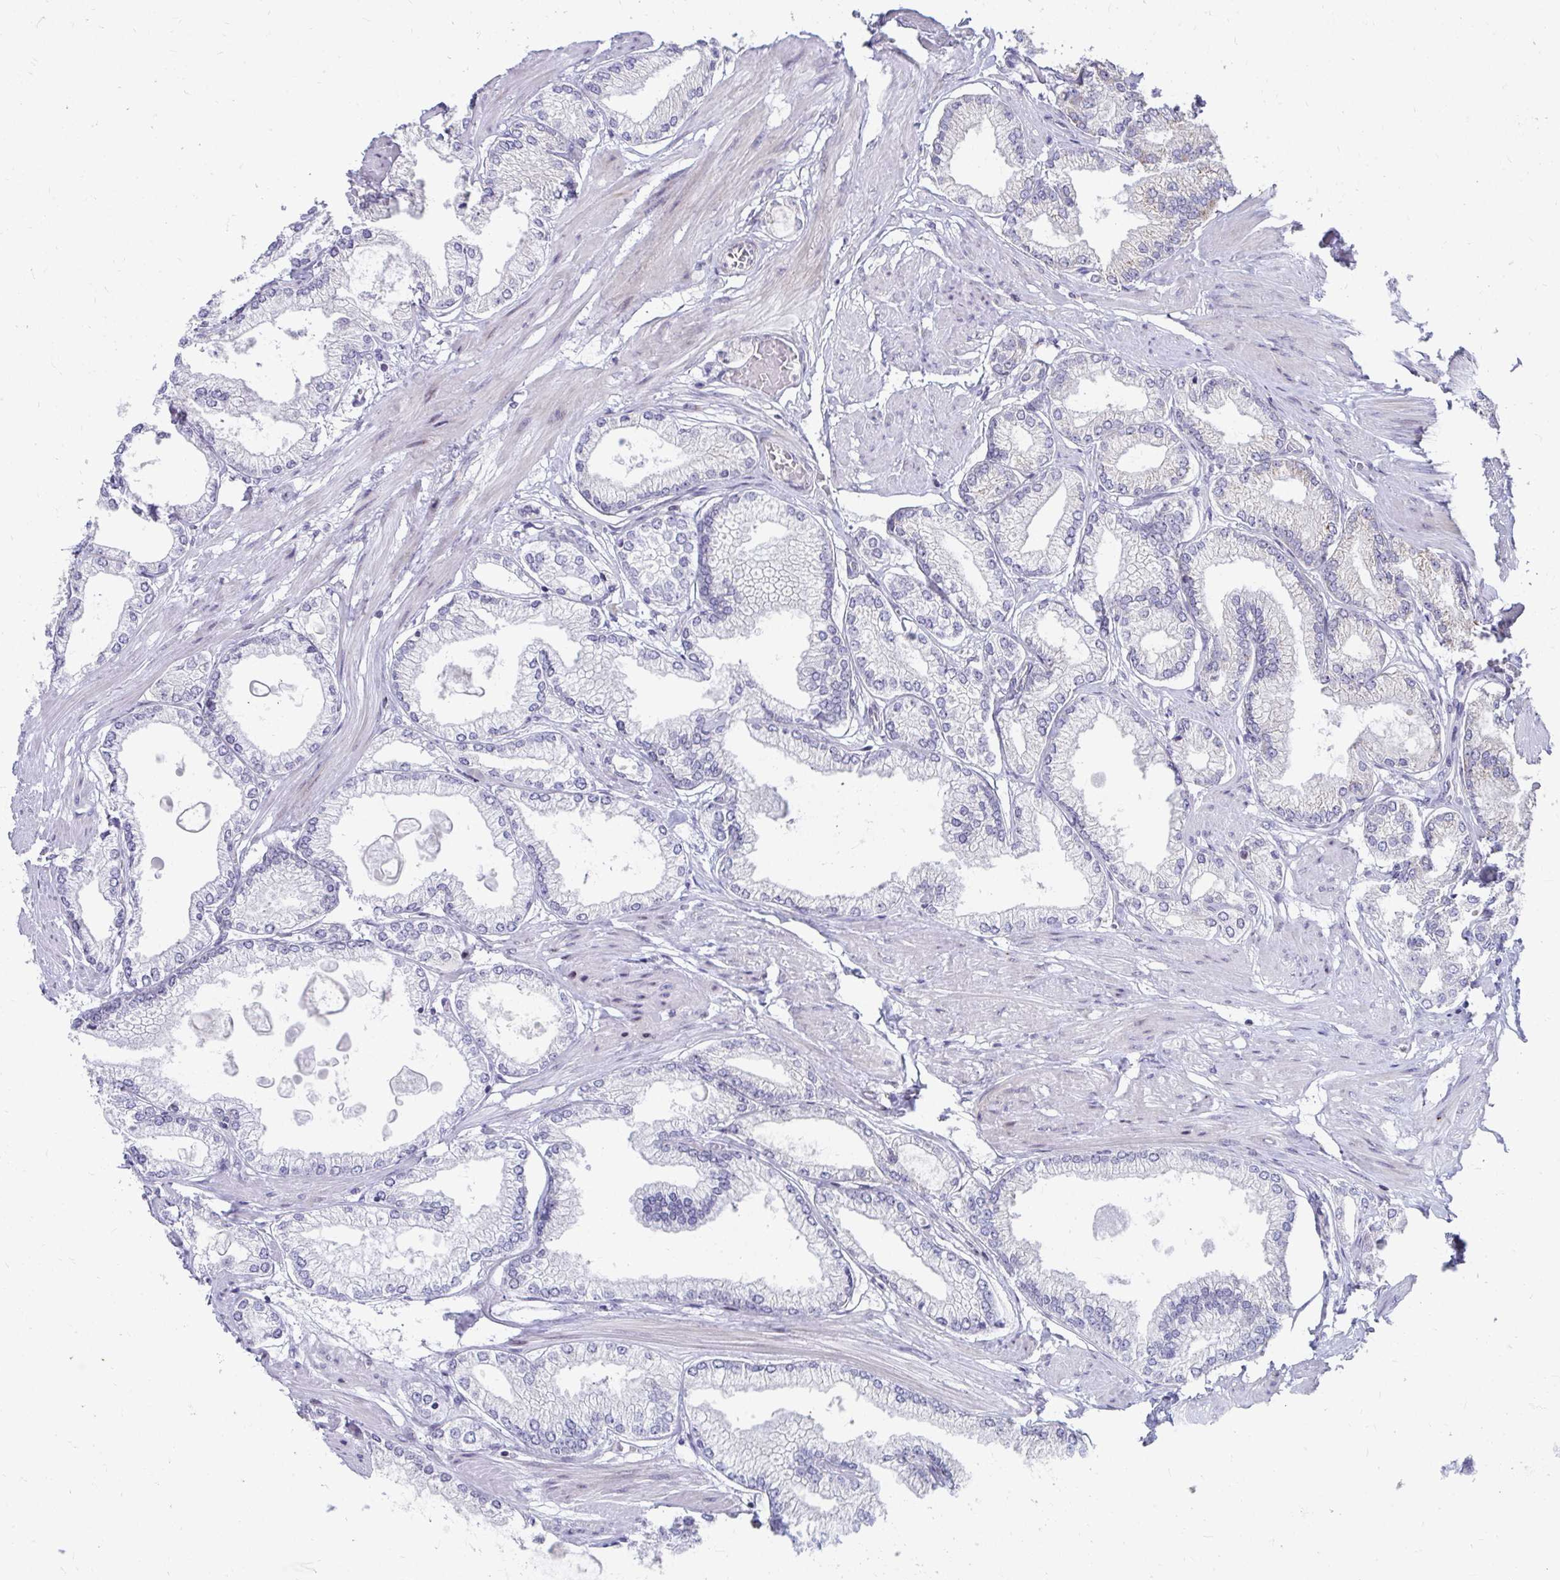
{"staining": {"intensity": "negative", "quantity": "none", "location": "none"}, "tissue": "prostate cancer", "cell_type": "Tumor cells", "image_type": "cancer", "snomed": [{"axis": "morphology", "description": "Adenocarcinoma, High grade"}, {"axis": "topography", "description": "Prostate"}], "caption": "A photomicrograph of prostate high-grade adenocarcinoma stained for a protein reveals no brown staining in tumor cells. (DAB (3,3'-diaminobenzidine) IHC visualized using brightfield microscopy, high magnification).", "gene": "EXOC5", "patient": {"sex": "male", "age": 68}}